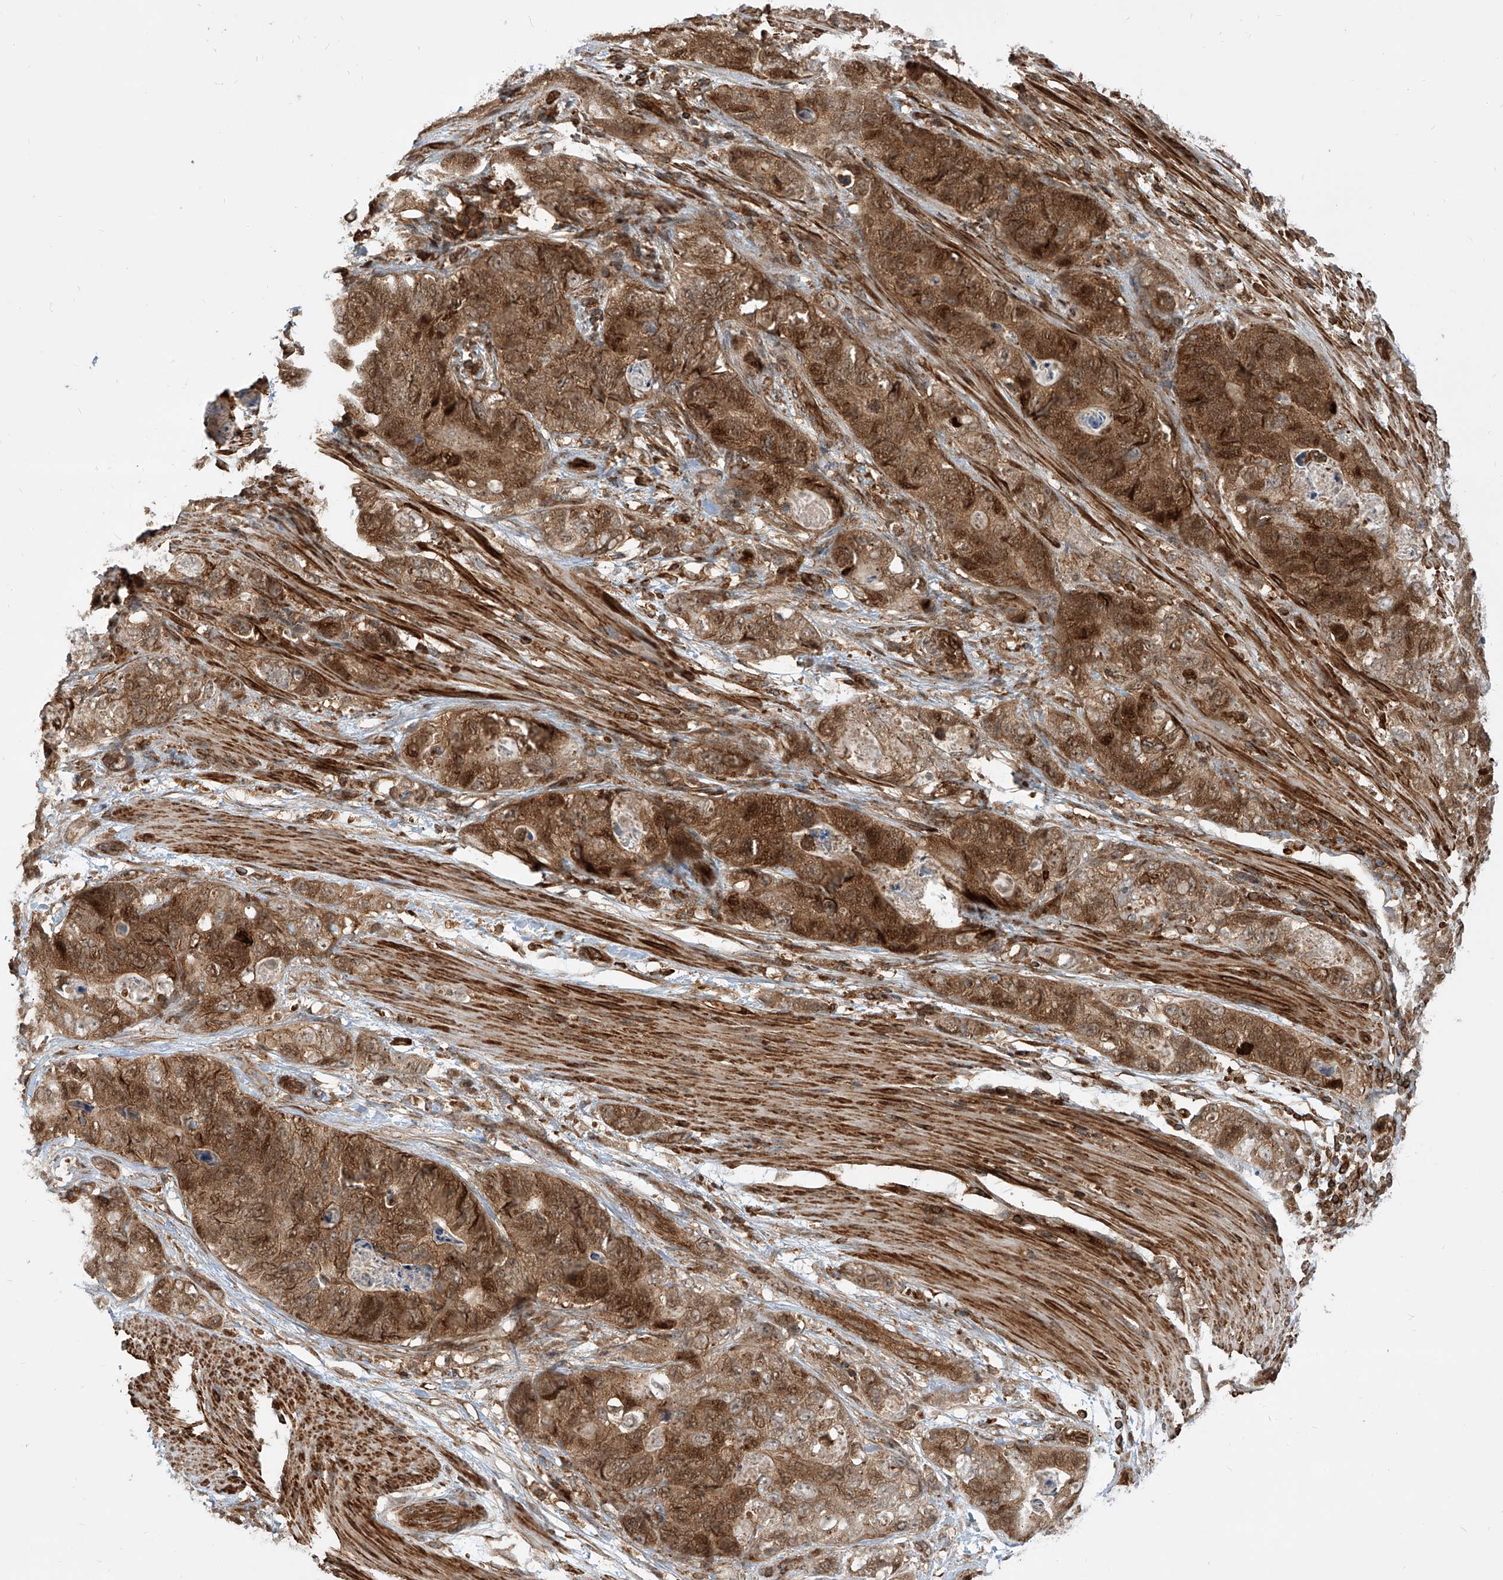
{"staining": {"intensity": "moderate", "quantity": ">75%", "location": "cytoplasmic/membranous,nuclear"}, "tissue": "stomach cancer", "cell_type": "Tumor cells", "image_type": "cancer", "snomed": [{"axis": "morphology", "description": "Normal tissue, NOS"}, {"axis": "morphology", "description": "Adenocarcinoma, NOS"}, {"axis": "topography", "description": "Stomach"}], "caption": "Adenocarcinoma (stomach) stained with IHC demonstrates moderate cytoplasmic/membranous and nuclear expression in about >75% of tumor cells.", "gene": "MAGED2", "patient": {"sex": "female", "age": 89}}